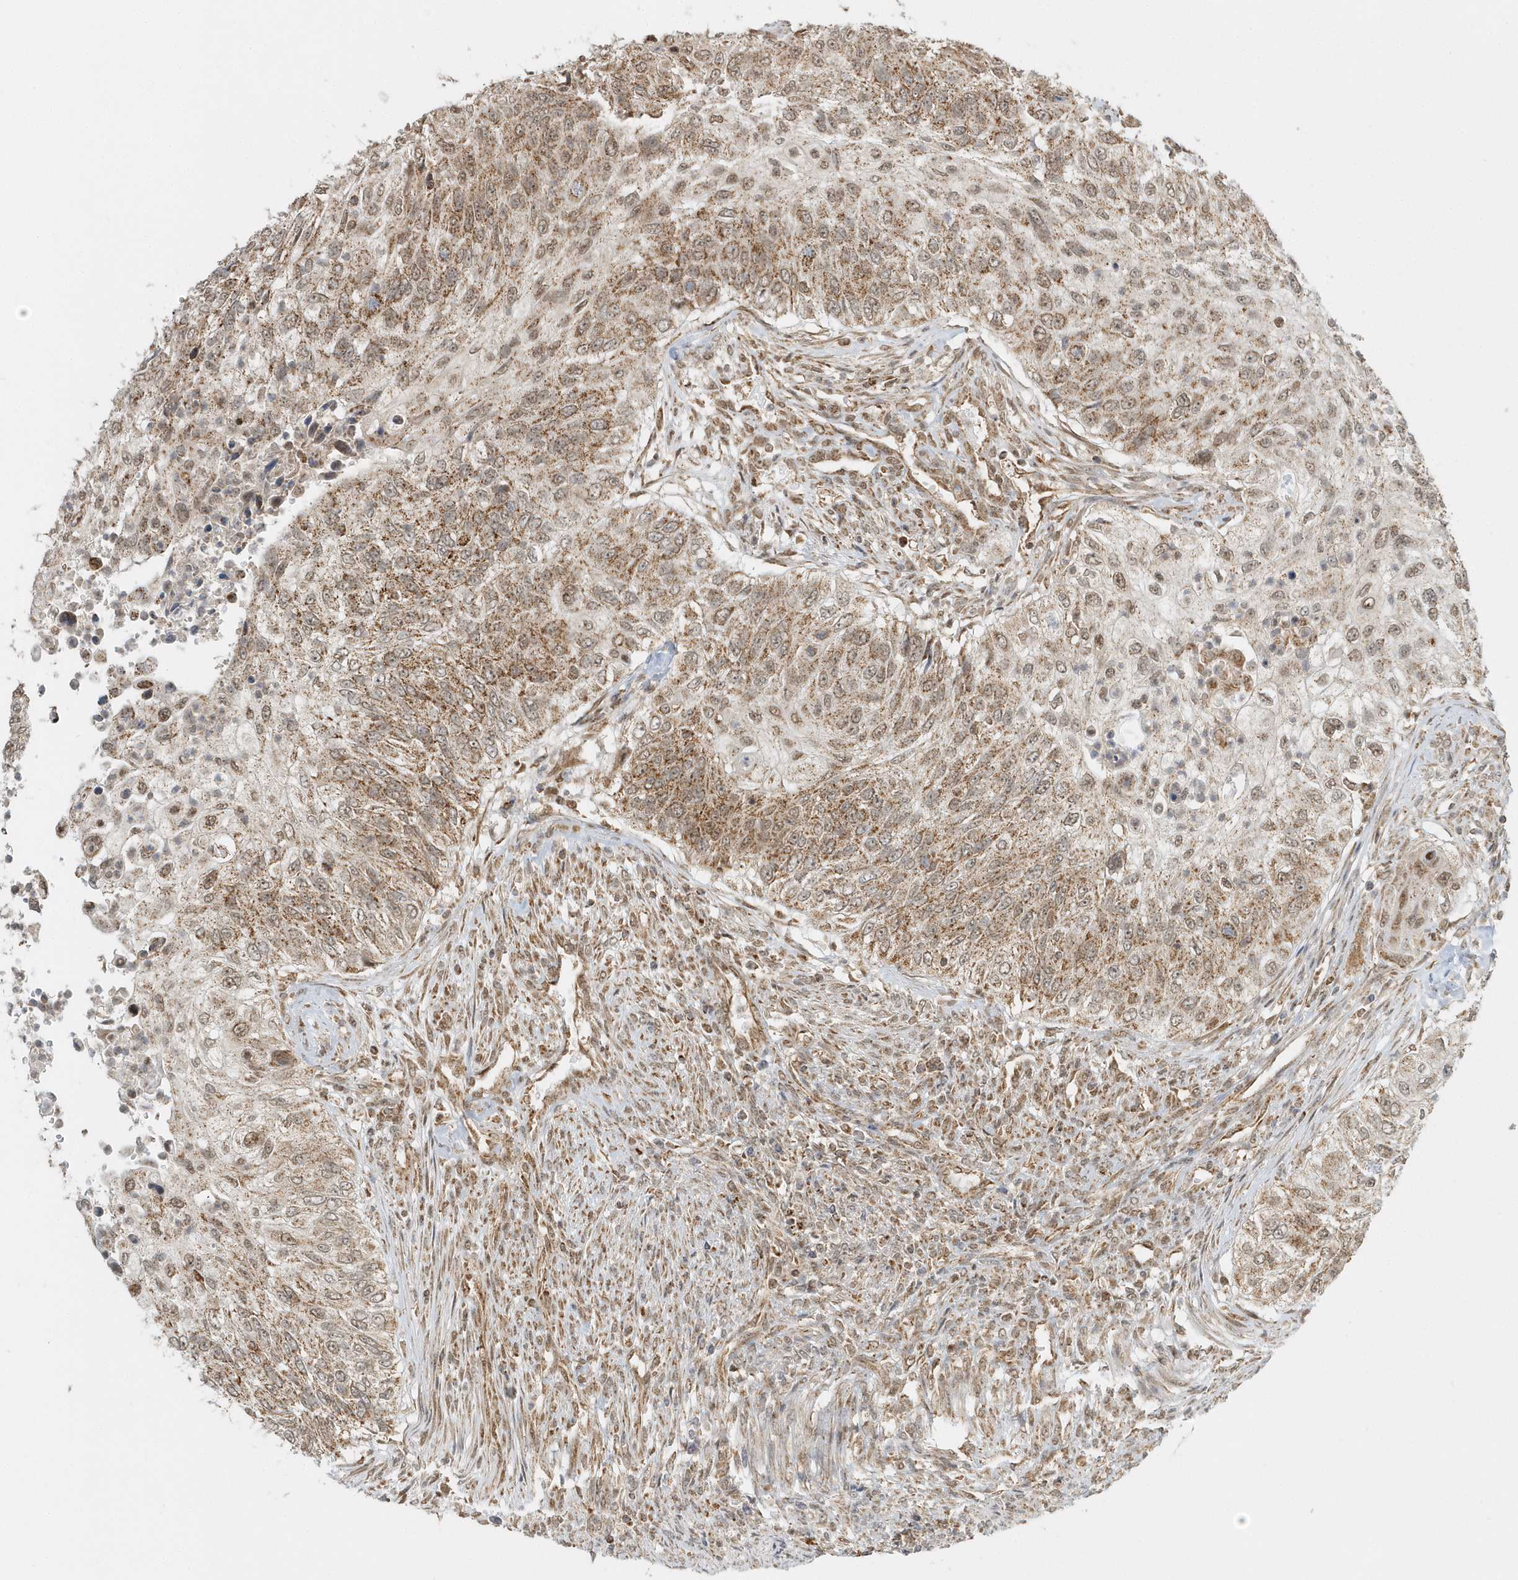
{"staining": {"intensity": "moderate", "quantity": ">75%", "location": "cytoplasmic/membranous,nuclear"}, "tissue": "urothelial cancer", "cell_type": "Tumor cells", "image_type": "cancer", "snomed": [{"axis": "morphology", "description": "Urothelial carcinoma, High grade"}, {"axis": "topography", "description": "Urinary bladder"}], "caption": "Protein positivity by IHC shows moderate cytoplasmic/membranous and nuclear staining in approximately >75% of tumor cells in high-grade urothelial carcinoma. (DAB IHC with brightfield microscopy, high magnification).", "gene": "PSMD6", "patient": {"sex": "female", "age": 60}}